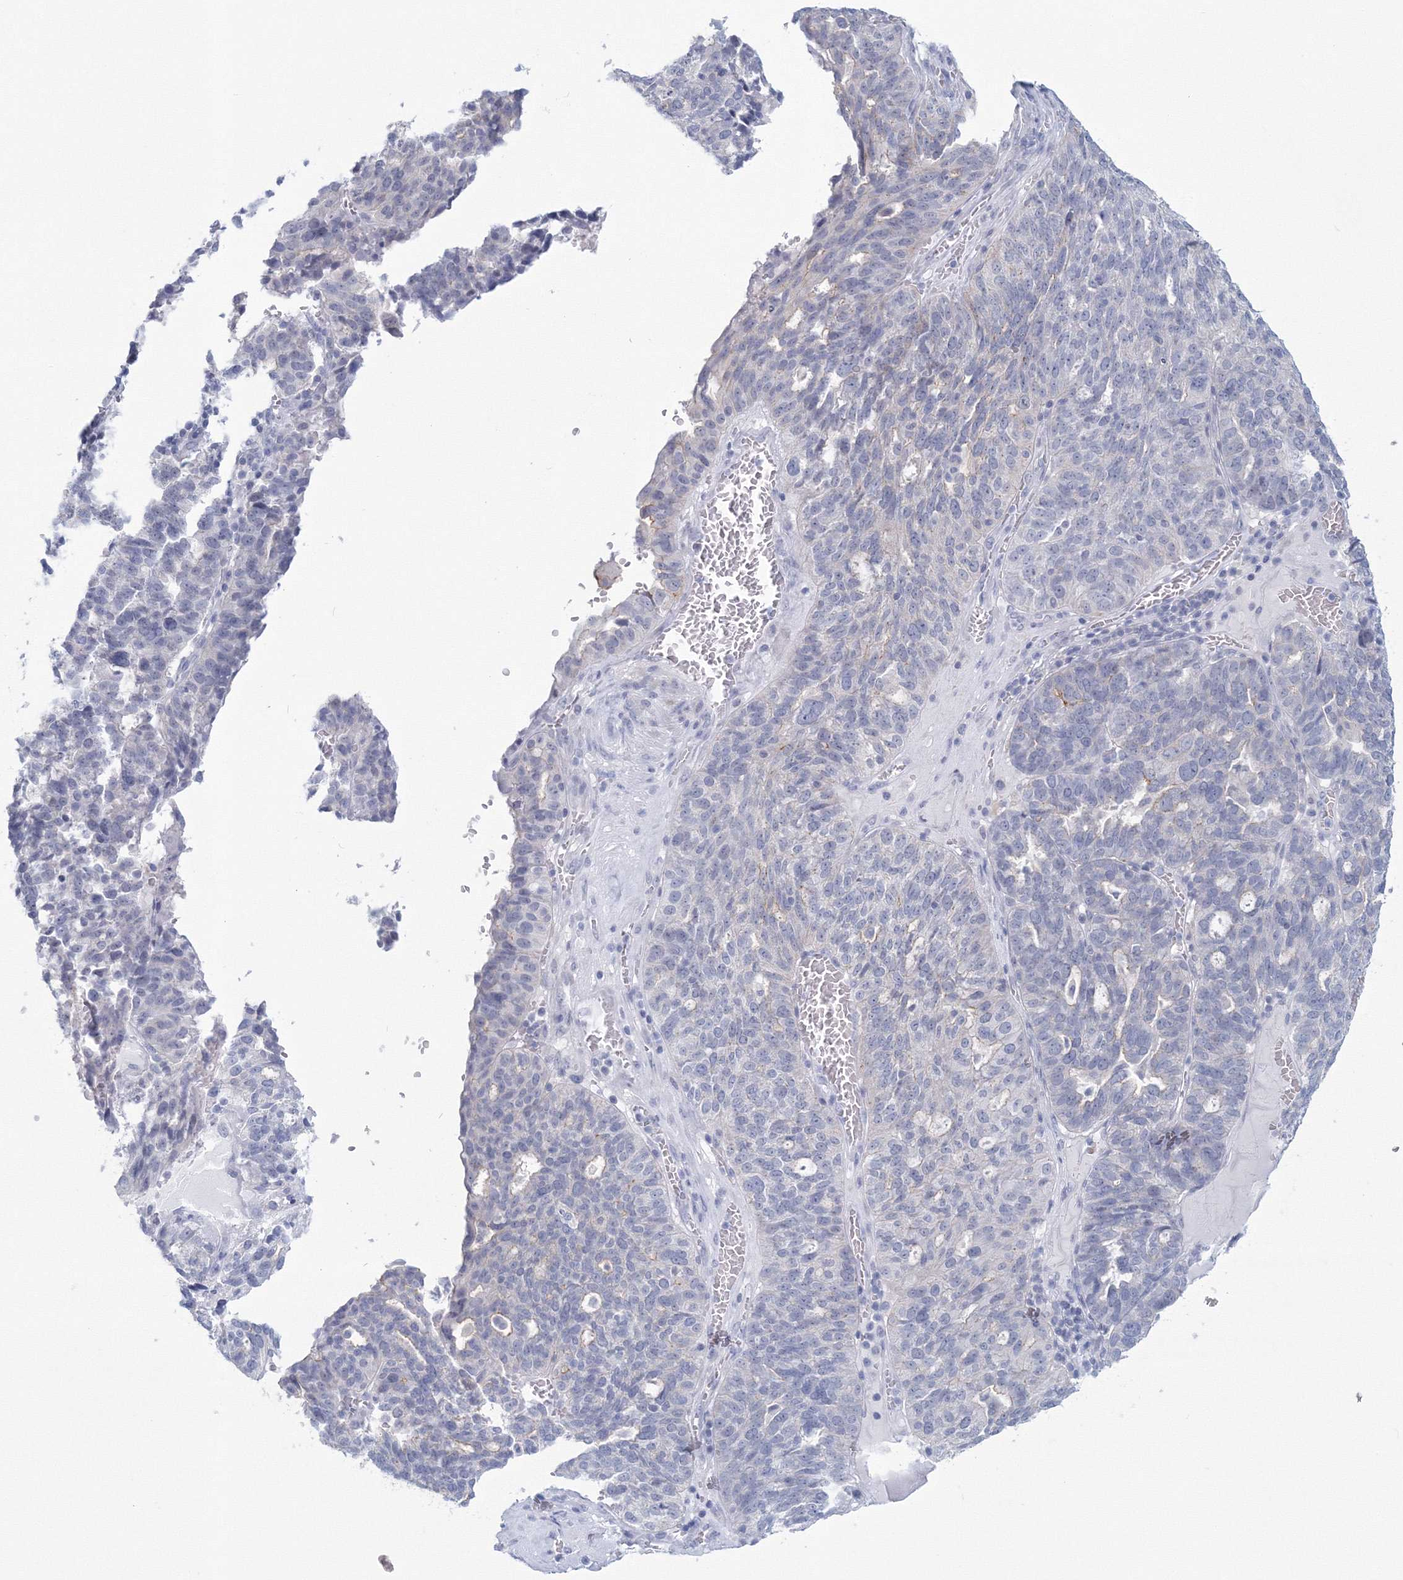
{"staining": {"intensity": "negative", "quantity": "none", "location": "none"}, "tissue": "ovarian cancer", "cell_type": "Tumor cells", "image_type": "cancer", "snomed": [{"axis": "morphology", "description": "Cystadenocarcinoma, serous, NOS"}, {"axis": "topography", "description": "Ovary"}], "caption": "Immunohistochemical staining of ovarian serous cystadenocarcinoma reveals no significant positivity in tumor cells.", "gene": "VSIG1", "patient": {"sex": "female", "age": 59}}